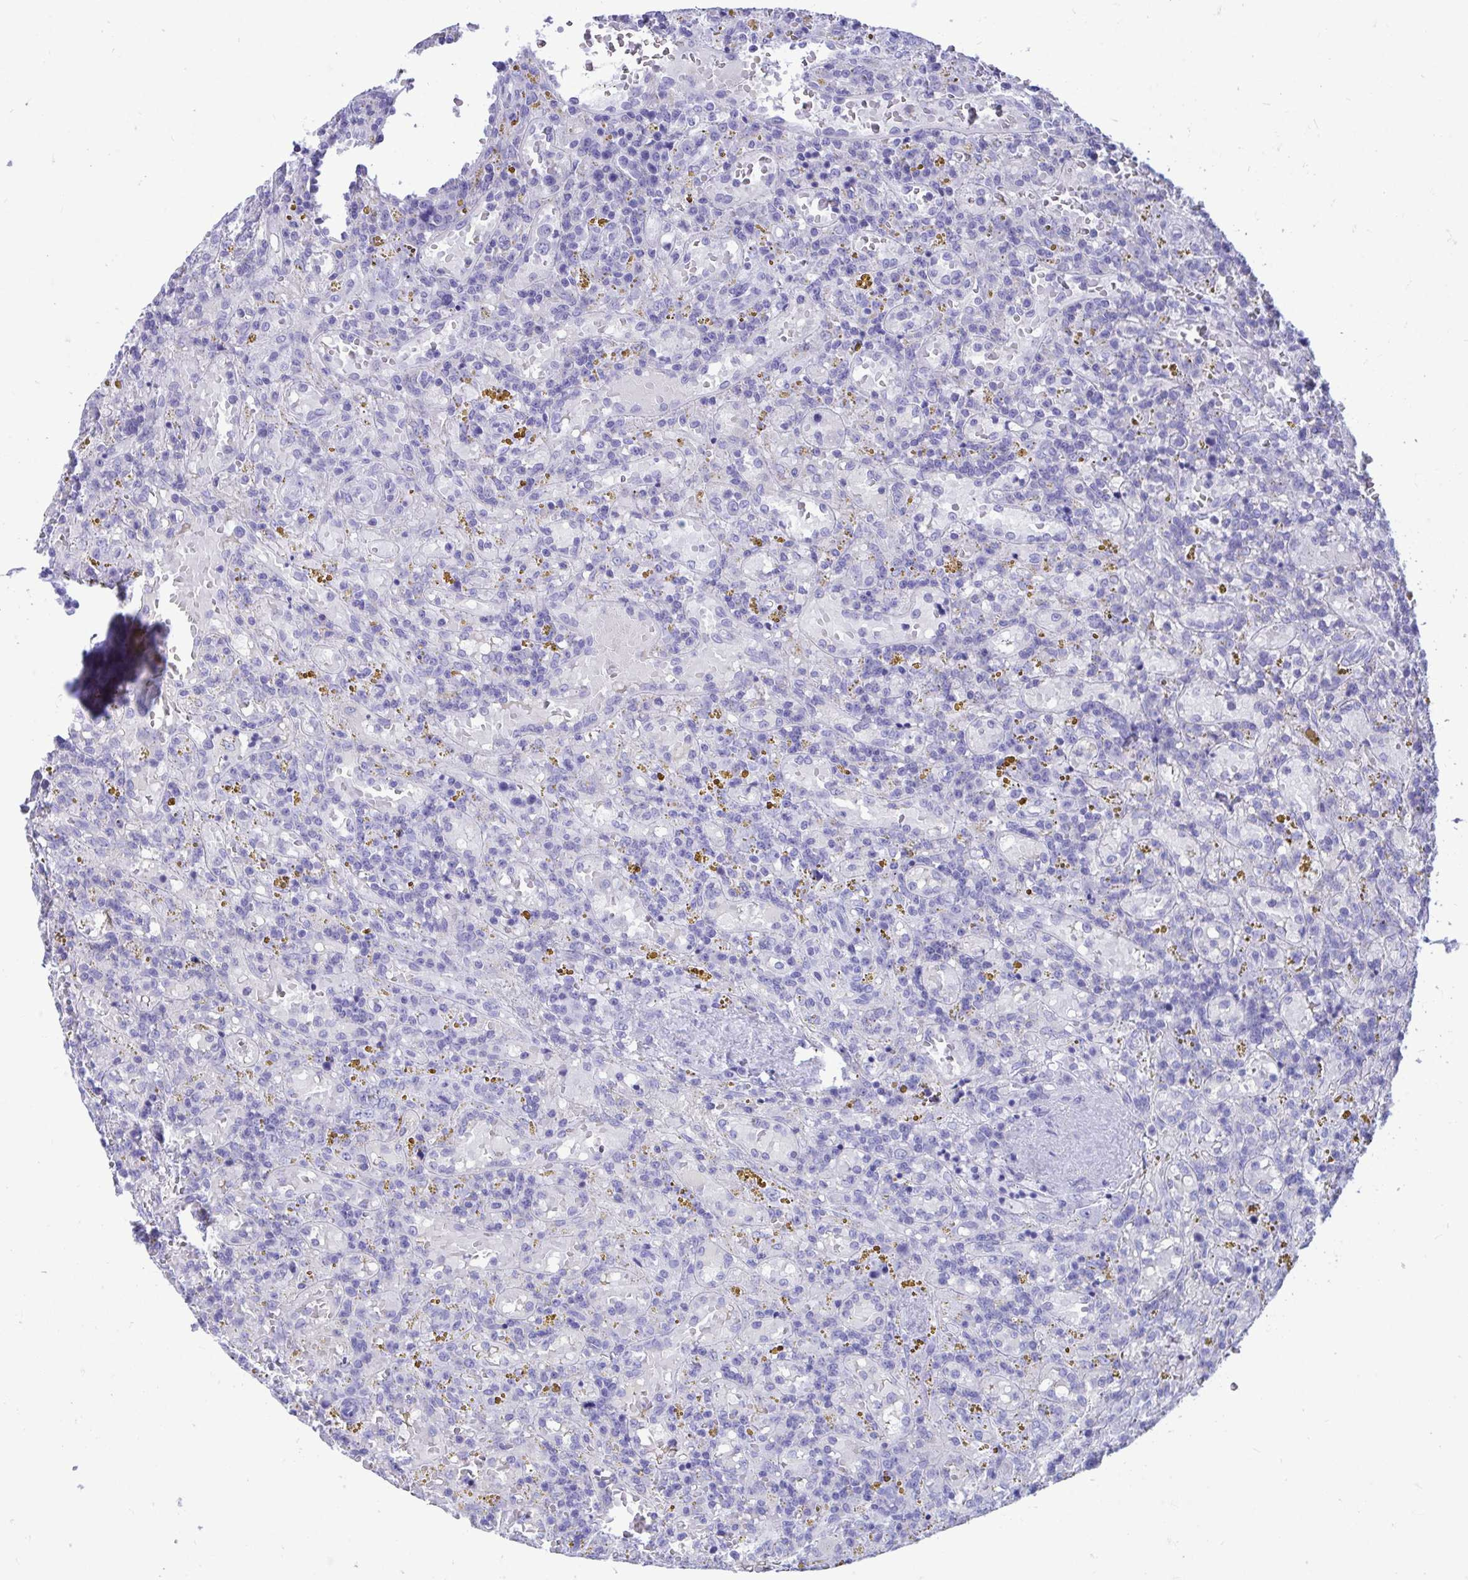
{"staining": {"intensity": "negative", "quantity": "none", "location": "none"}, "tissue": "lymphoma", "cell_type": "Tumor cells", "image_type": "cancer", "snomed": [{"axis": "morphology", "description": "Malignant lymphoma, non-Hodgkin's type, Low grade"}, {"axis": "topography", "description": "Spleen"}], "caption": "High power microscopy micrograph of an immunohistochemistry (IHC) image of low-grade malignant lymphoma, non-Hodgkin's type, revealing no significant staining in tumor cells.", "gene": "SHISA8", "patient": {"sex": "female", "age": 65}}